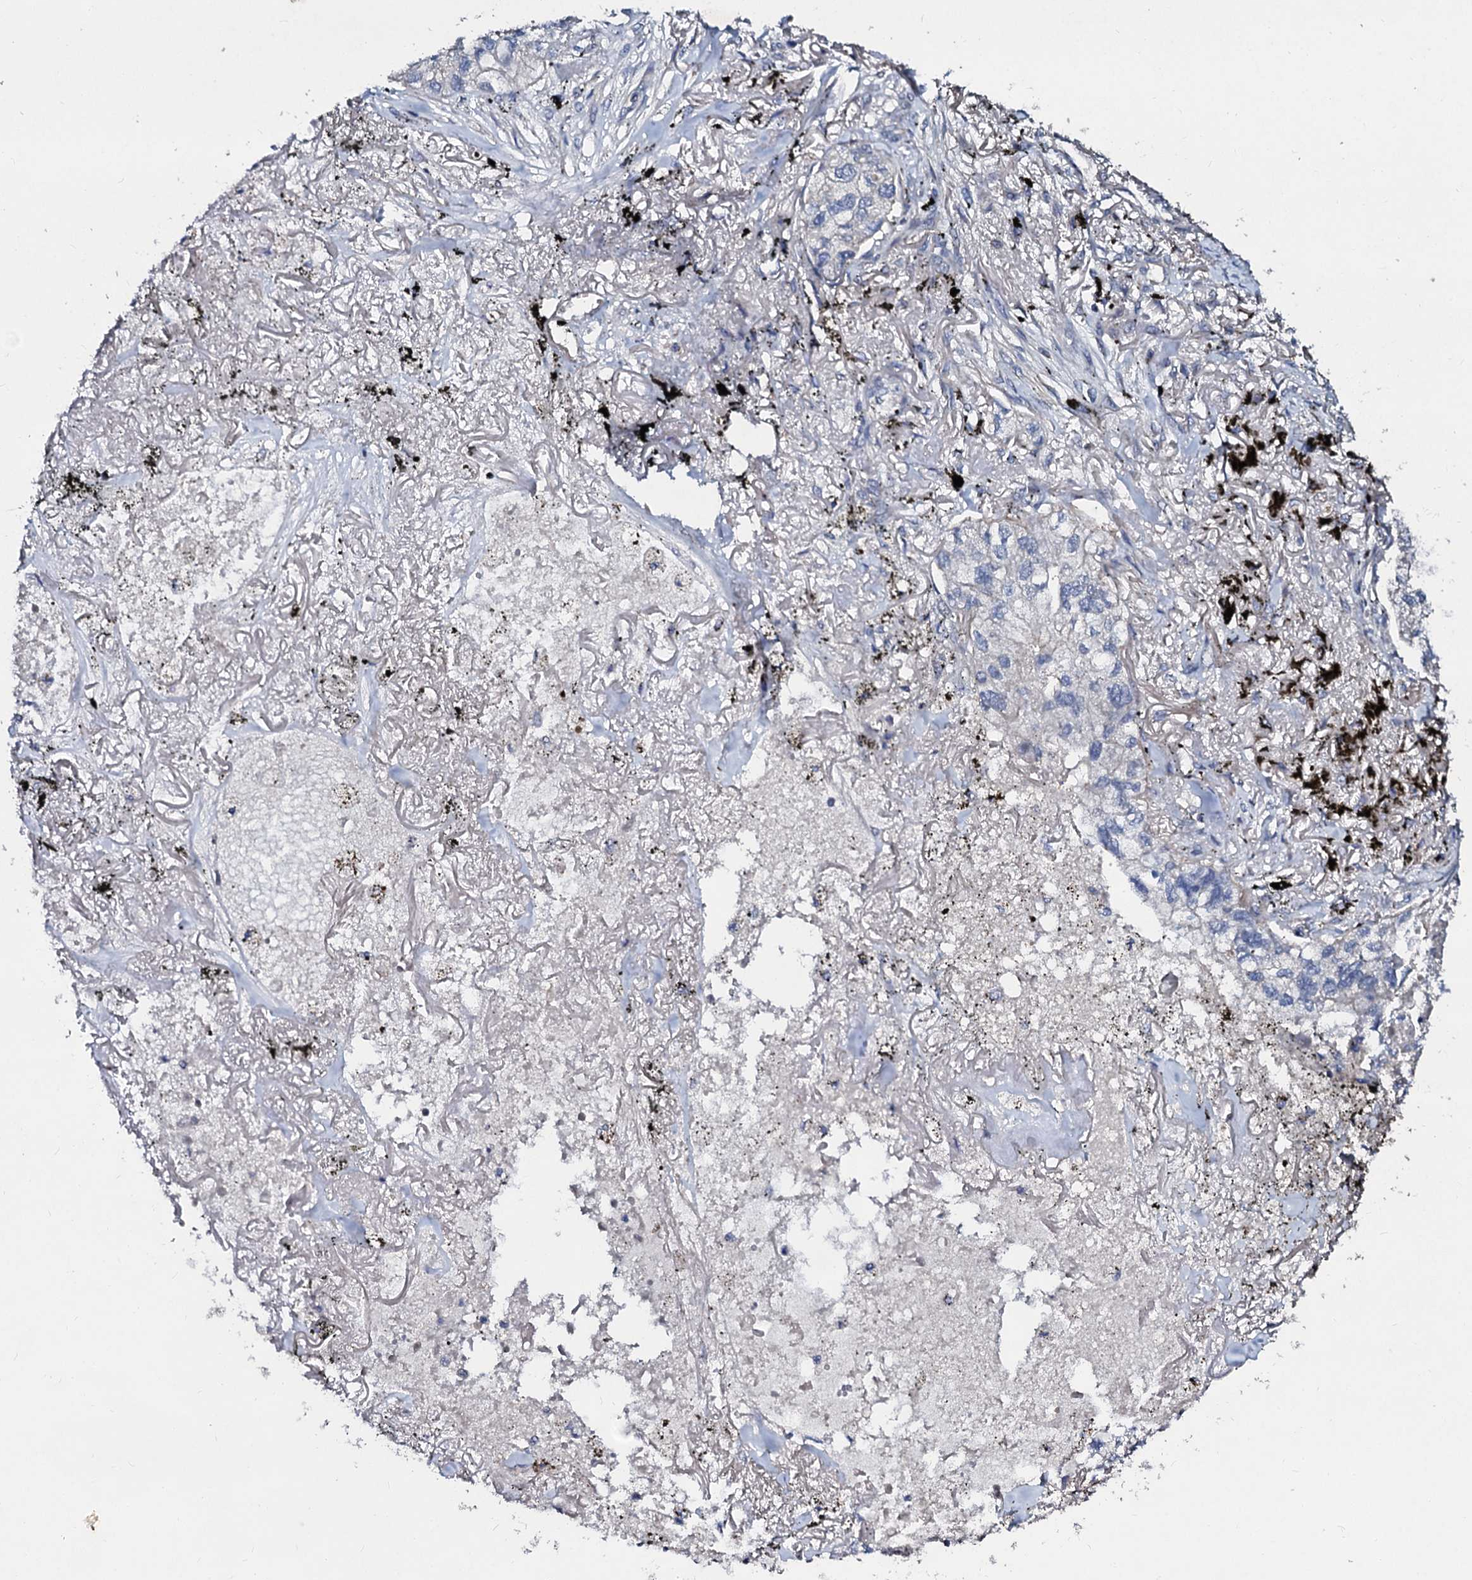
{"staining": {"intensity": "negative", "quantity": "none", "location": "none"}, "tissue": "lung cancer", "cell_type": "Tumor cells", "image_type": "cancer", "snomed": [{"axis": "morphology", "description": "Adenocarcinoma, NOS"}, {"axis": "topography", "description": "Lung"}], "caption": "An IHC image of lung cancer (adenocarcinoma) is shown. There is no staining in tumor cells of lung cancer (adenocarcinoma). Nuclei are stained in blue.", "gene": "SLC37A4", "patient": {"sex": "male", "age": 65}}